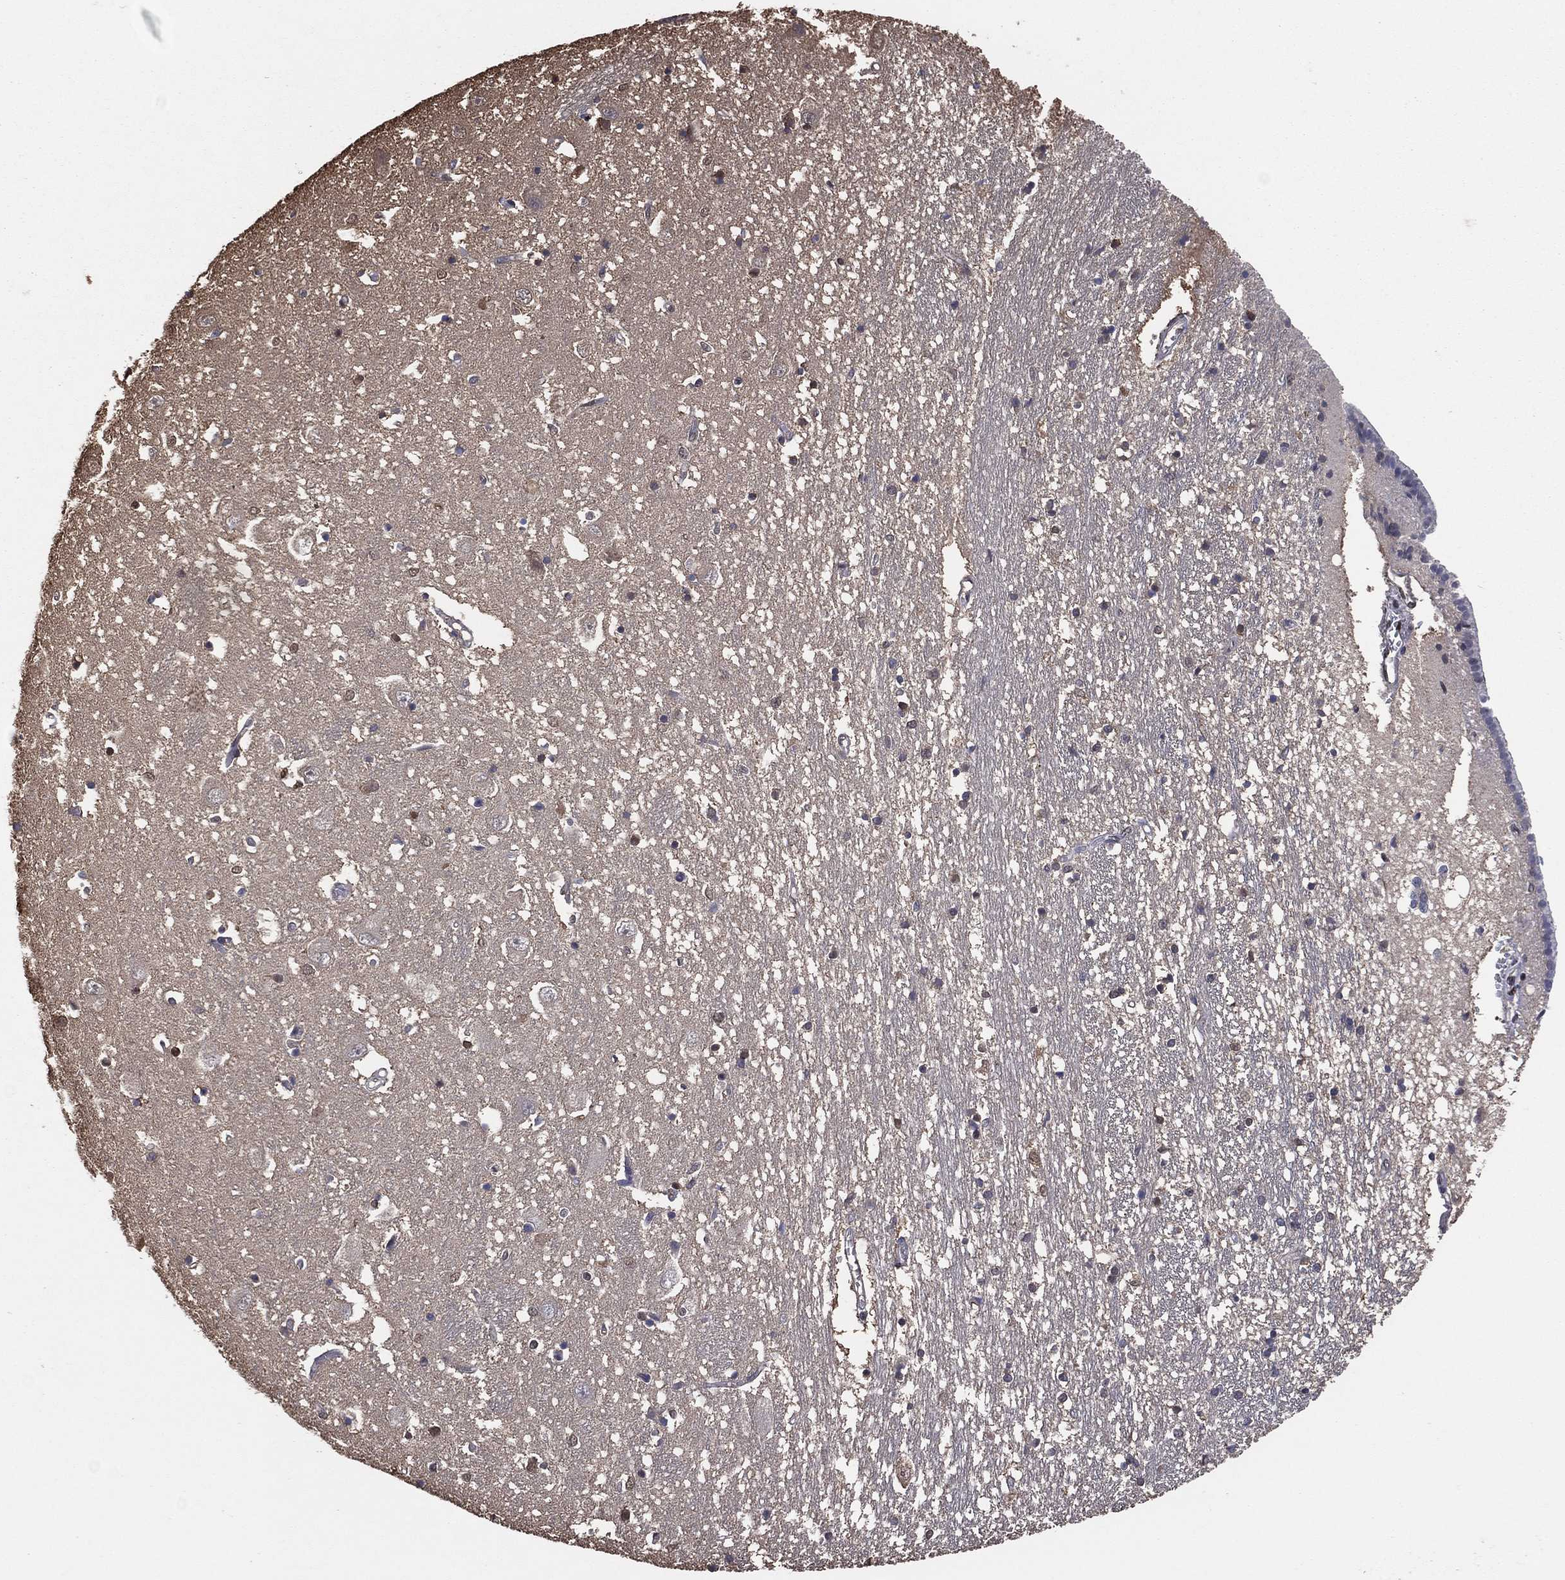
{"staining": {"intensity": "negative", "quantity": "none", "location": "none"}, "tissue": "caudate", "cell_type": "Glial cells", "image_type": "normal", "snomed": [{"axis": "morphology", "description": "Normal tissue, NOS"}, {"axis": "topography", "description": "Lateral ventricle wall"}], "caption": "High magnification brightfield microscopy of unremarkable caudate stained with DAB (3,3'-diaminobenzidine) (brown) and counterstained with hematoxylin (blue): glial cells show no significant staining. The staining is performed using DAB brown chromogen with nuclei counter-stained in using hematoxylin.", "gene": "GAPDH", "patient": {"sex": "male", "age": 54}}